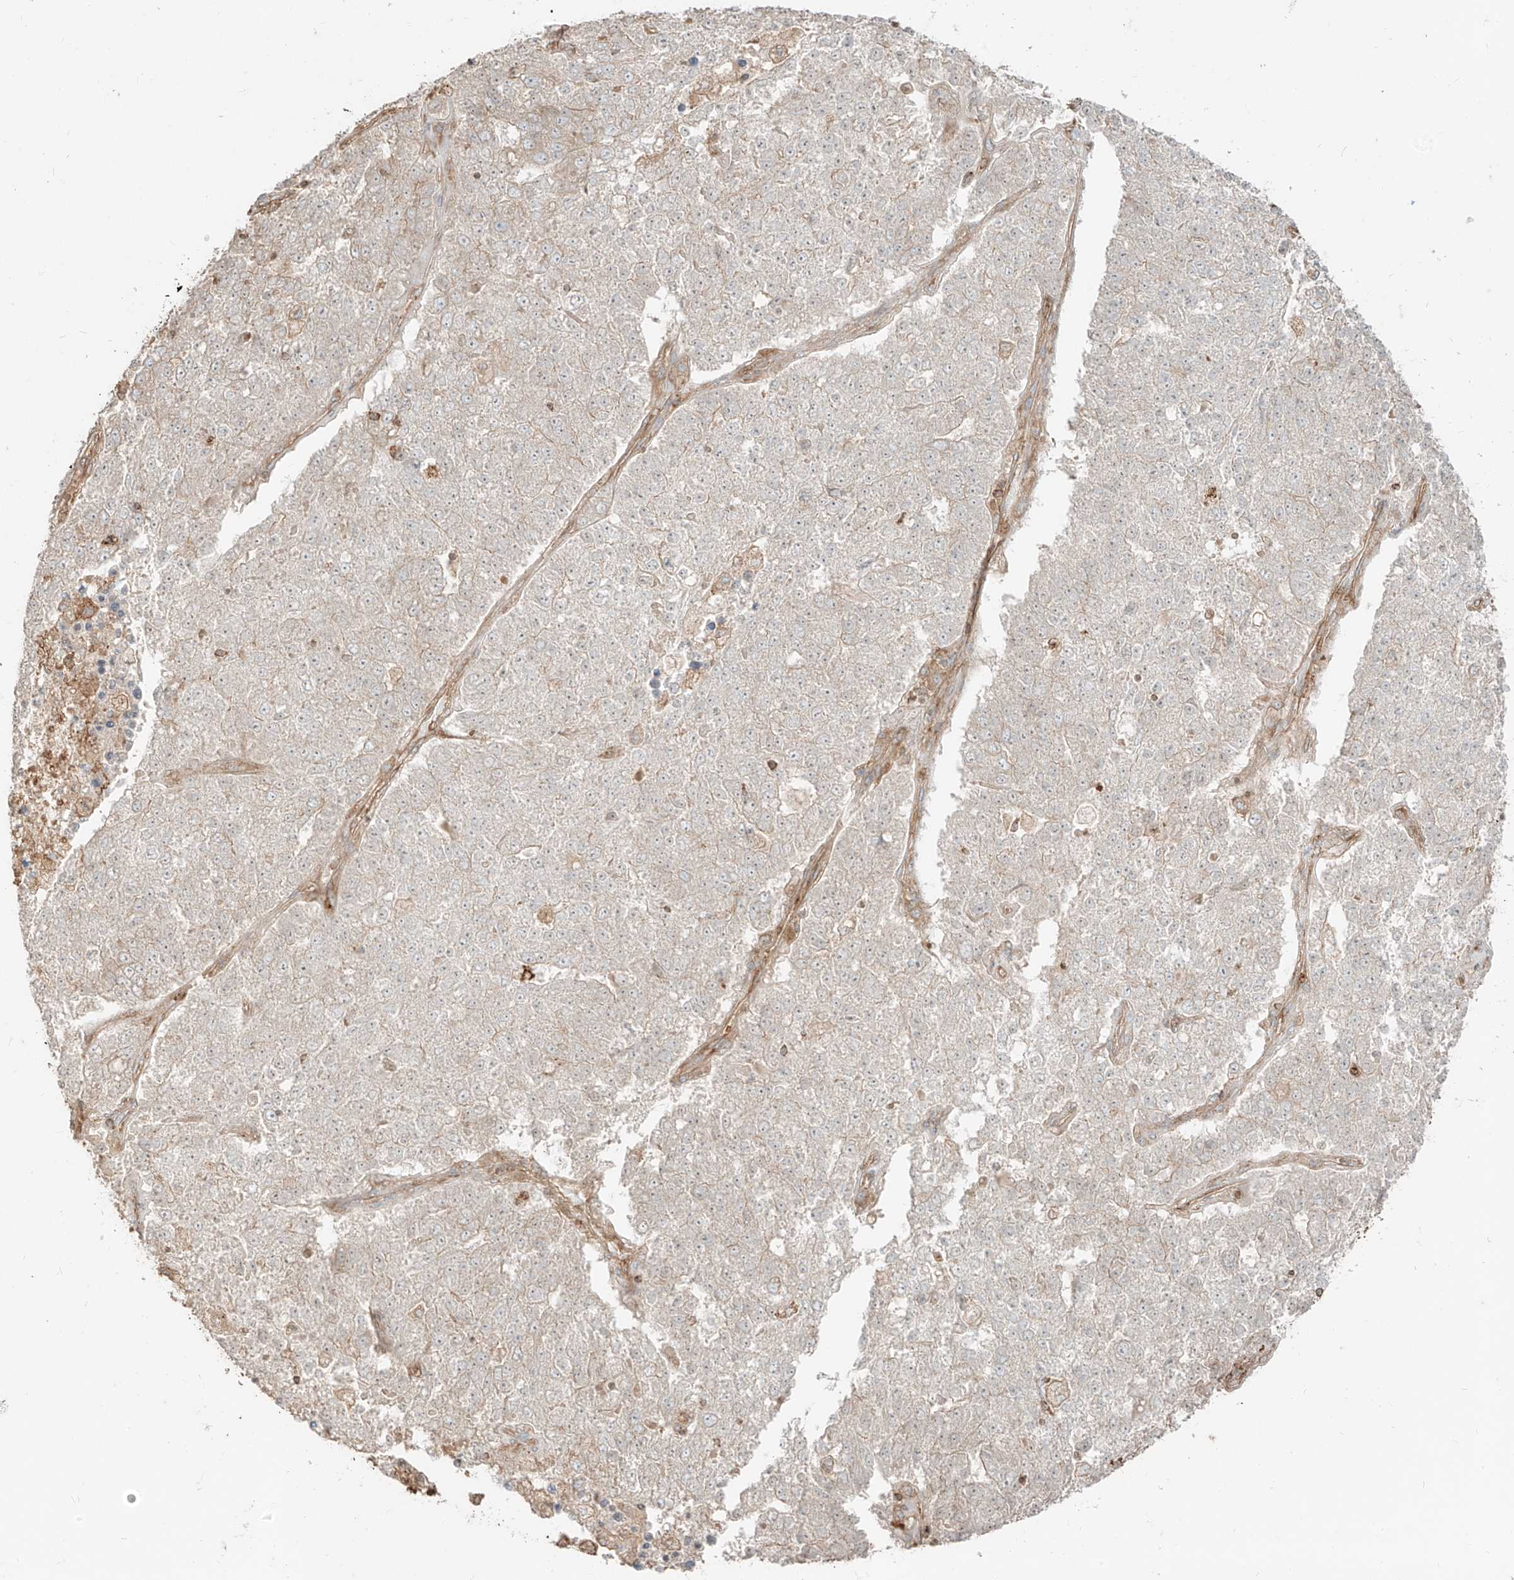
{"staining": {"intensity": "weak", "quantity": "<25%", "location": "cytoplasmic/membranous"}, "tissue": "pancreatic cancer", "cell_type": "Tumor cells", "image_type": "cancer", "snomed": [{"axis": "morphology", "description": "Adenocarcinoma, NOS"}, {"axis": "topography", "description": "Pancreas"}], "caption": "Tumor cells are negative for protein expression in human pancreatic adenocarcinoma. (DAB immunohistochemistry (IHC) with hematoxylin counter stain).", "gene": "CCDC115", "patient": {"sex": "female", "age": 61}}